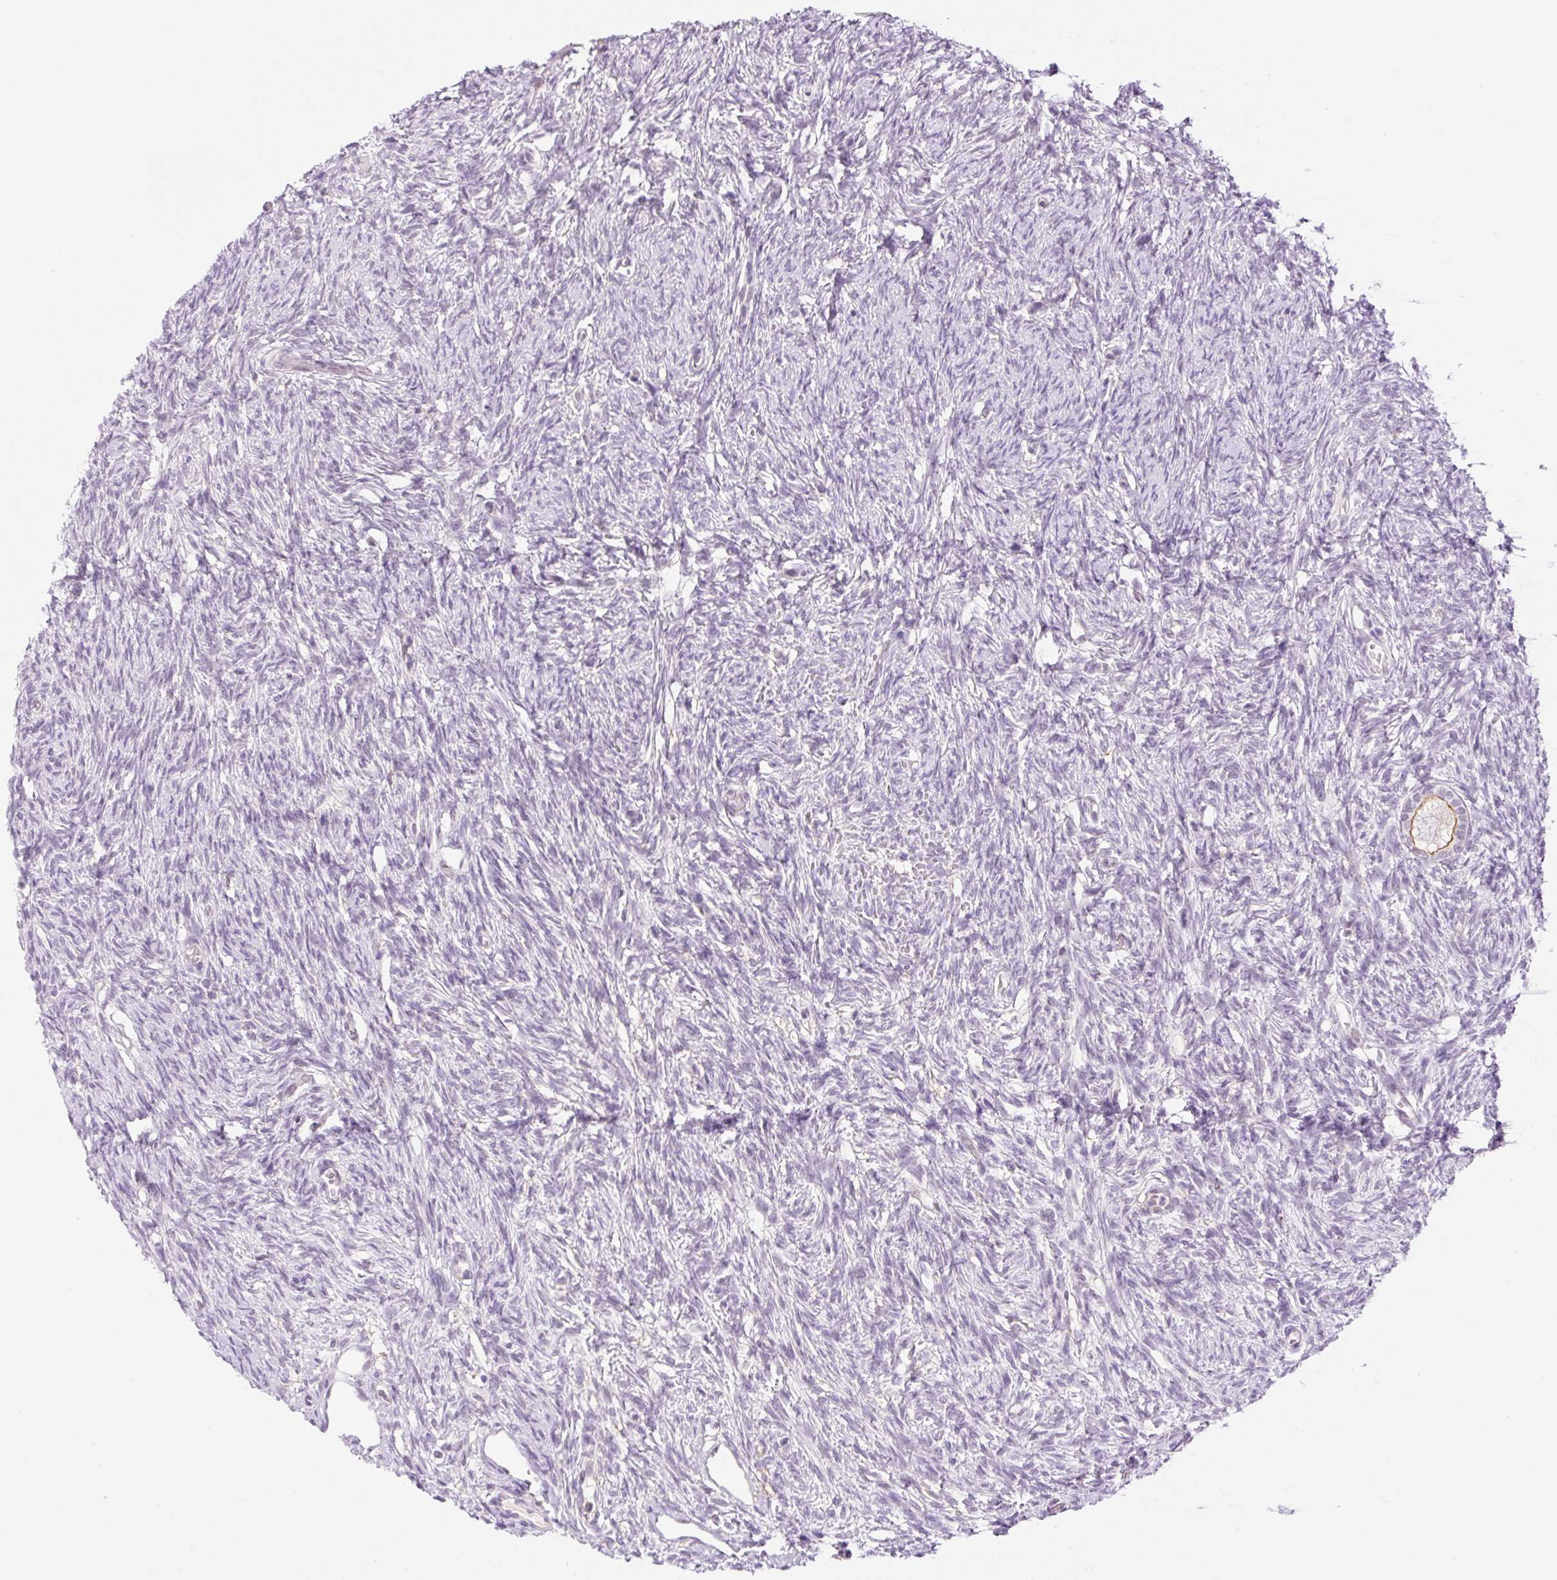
{"staining": {"intensity": "moderate", "quantity": "<25%", "location": "cytoplasmic/membranous"}, "tissue": "ovary", "cell_type": "Follicle cells", "image_type": "normal", "snomed": [{"axis": "morphology", "description": "Normal tissue, NOS"}, {"axis": "topography", "description": "Ovary"}], "caption": "A brown stain labels moderate cytoplasmic/membranous positivity of a protein in follicle cells of unremarkable ovary. (Brightfield microscopy of DAB IHC at high magnification).", "gene": "PALM3", "patient": {"sex": "female", "age": 33}}